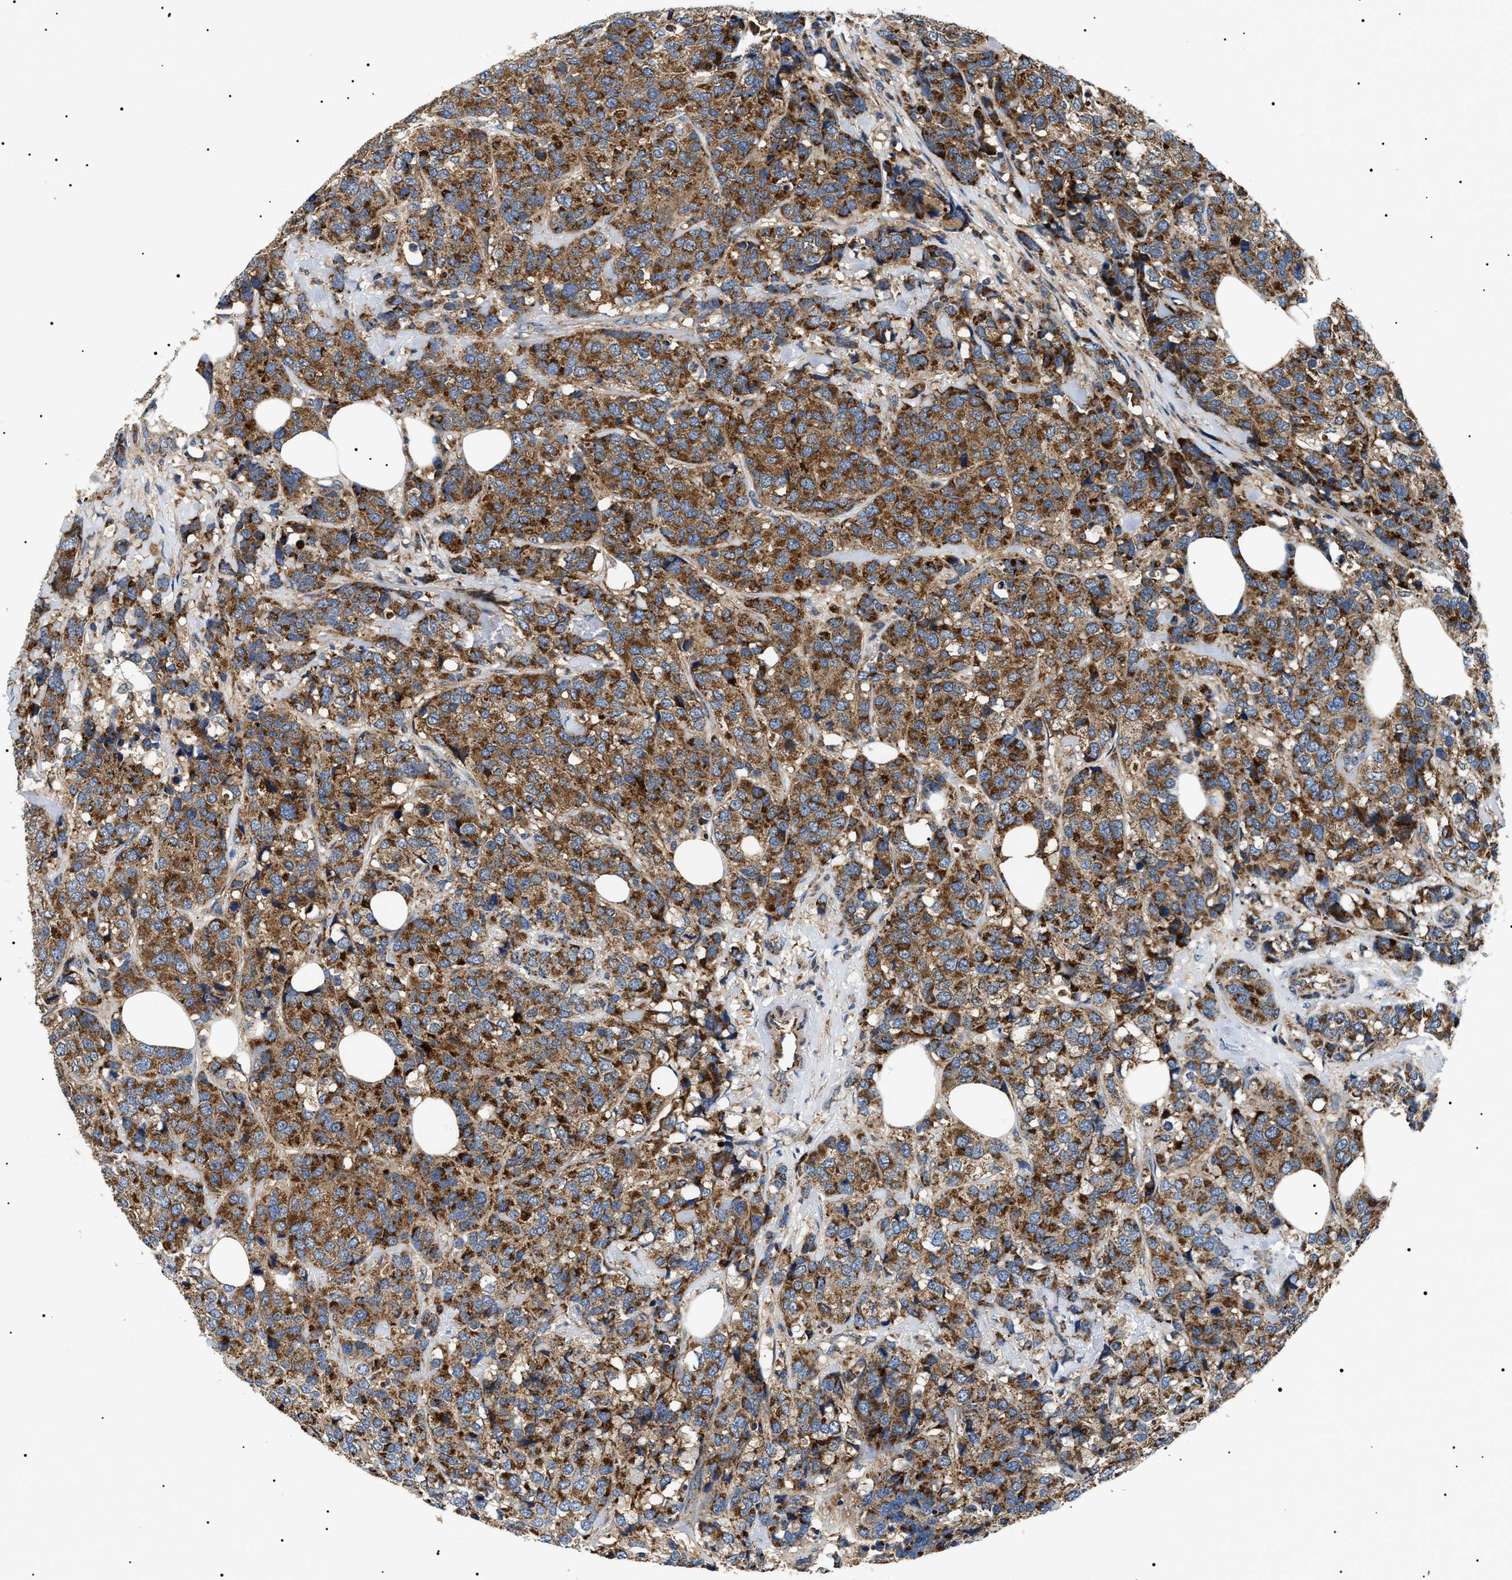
{"staining": {"intensity": "strong", "quantity": ">75%", "location": "cytoplasmic/membranous"}, "tissue": "breast cancer", "cell_type": "Tumor cells", "image_type": "cancer", "snomed": [{"axis": "morphology", "description": "Lobular carcinoma"}, {"axis": "topography", "description": "Breast"}], "caption": "Protein staining demonstrates strong cytoplasmic/membranous expression in about >75% of tumor cells in lobular carcinoma (breast).", "gene": "OXSM", "patient": {"sex": "female", "age": 59}}